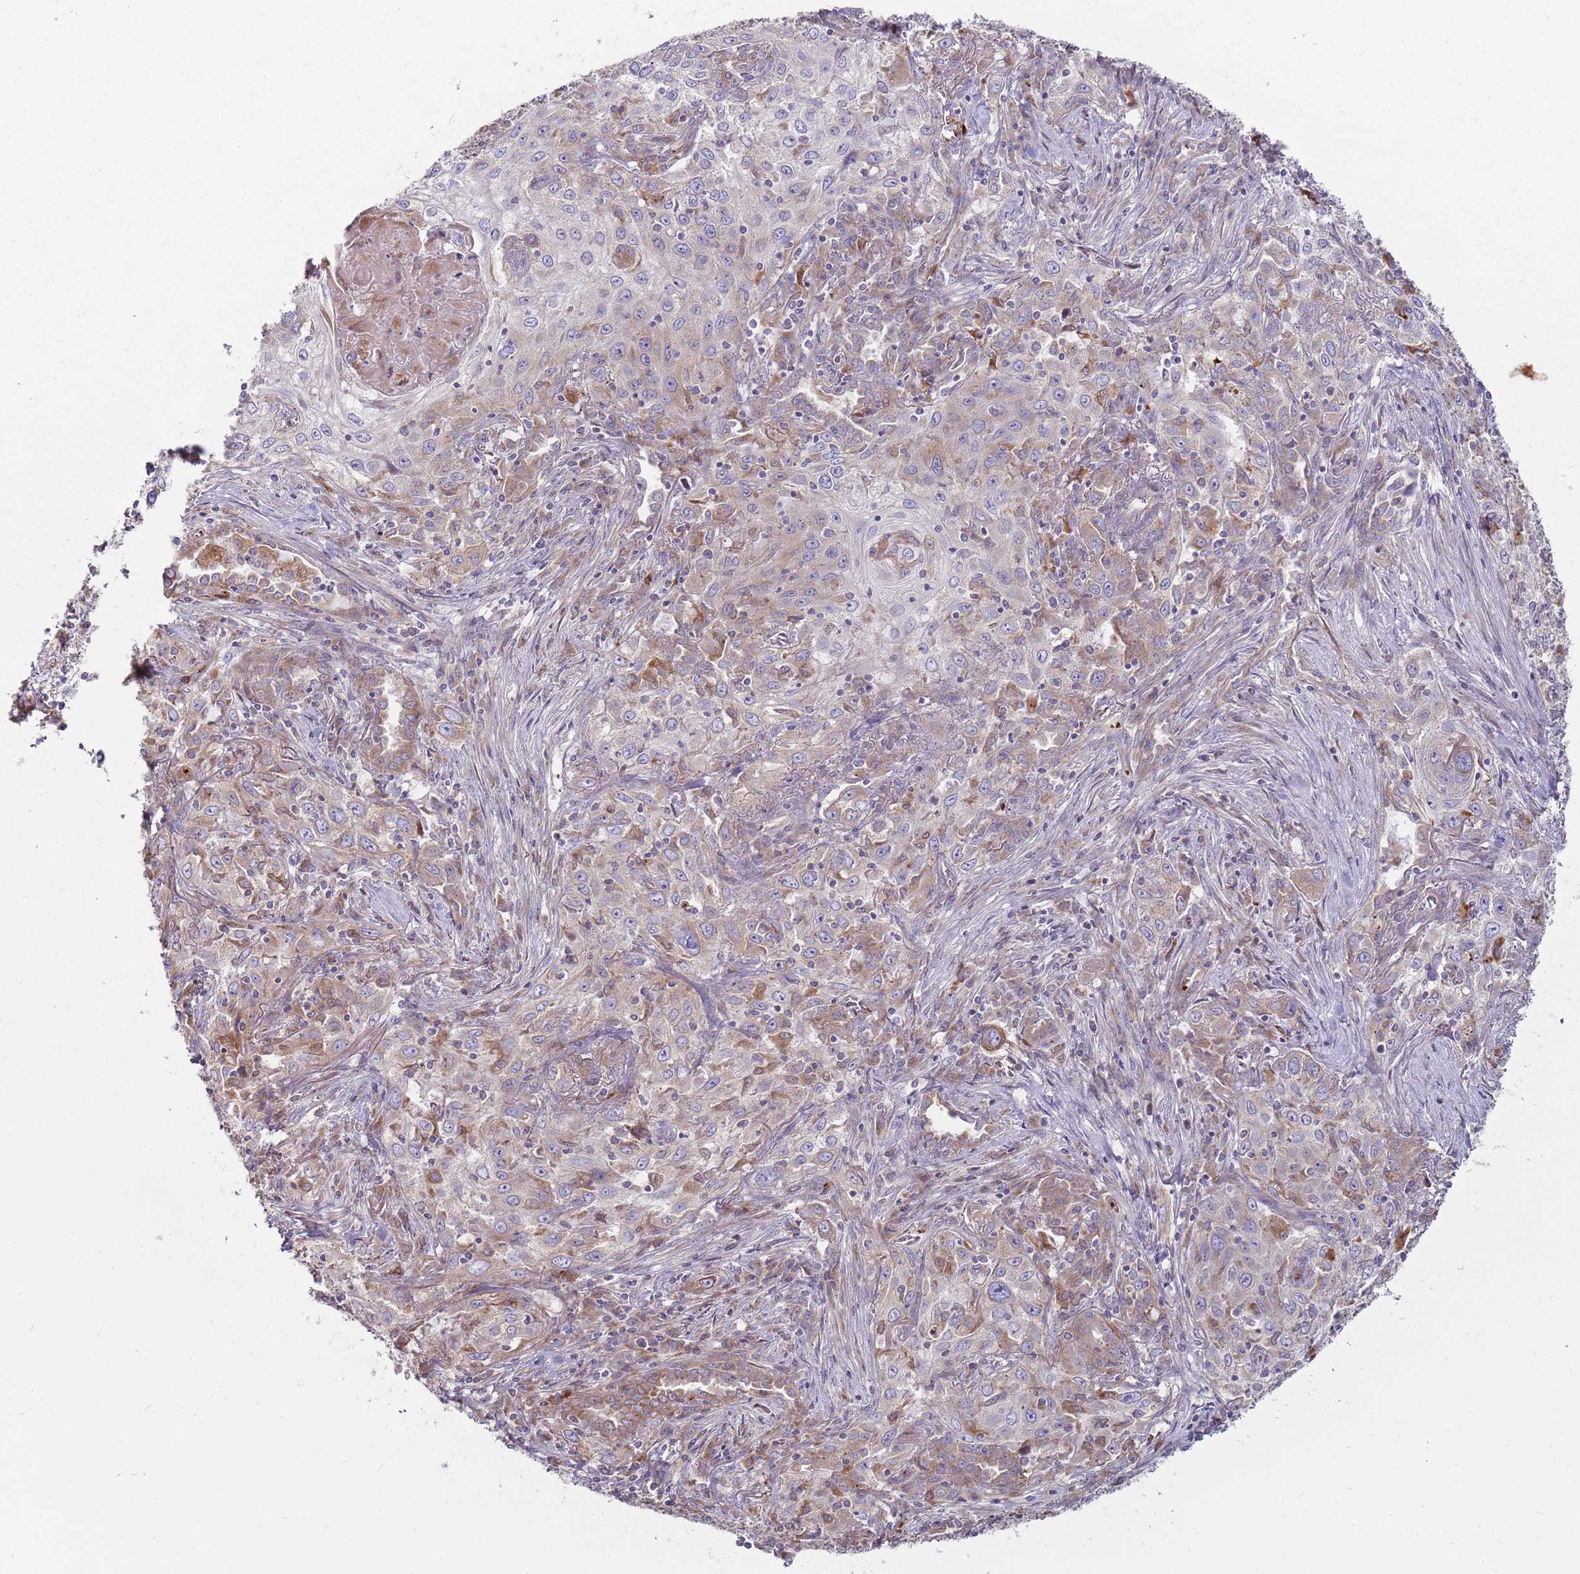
{"staining": {"intensity": "moderate", "quantity": "<25%", "location": "cytoplasmic/membranous"}, "tissue": "lung cancer", "cell_type": "Tumor cells", "image_type": "cancer", "snomed": [{"axis": "morphology", "description": "Squamous cell carcinoma, NOS"}, {"axis": "topography", "description": "Lung"}], "caption": "Approximately <25% of tumor cells in lung cancer (squamous cell carcinoma) show moderate cytoplasmic/membranous protein staining as visualized by brown immunohistochemical staining.", "gene": "EMC1", "patient": {"sex": "female", "age": 69}}